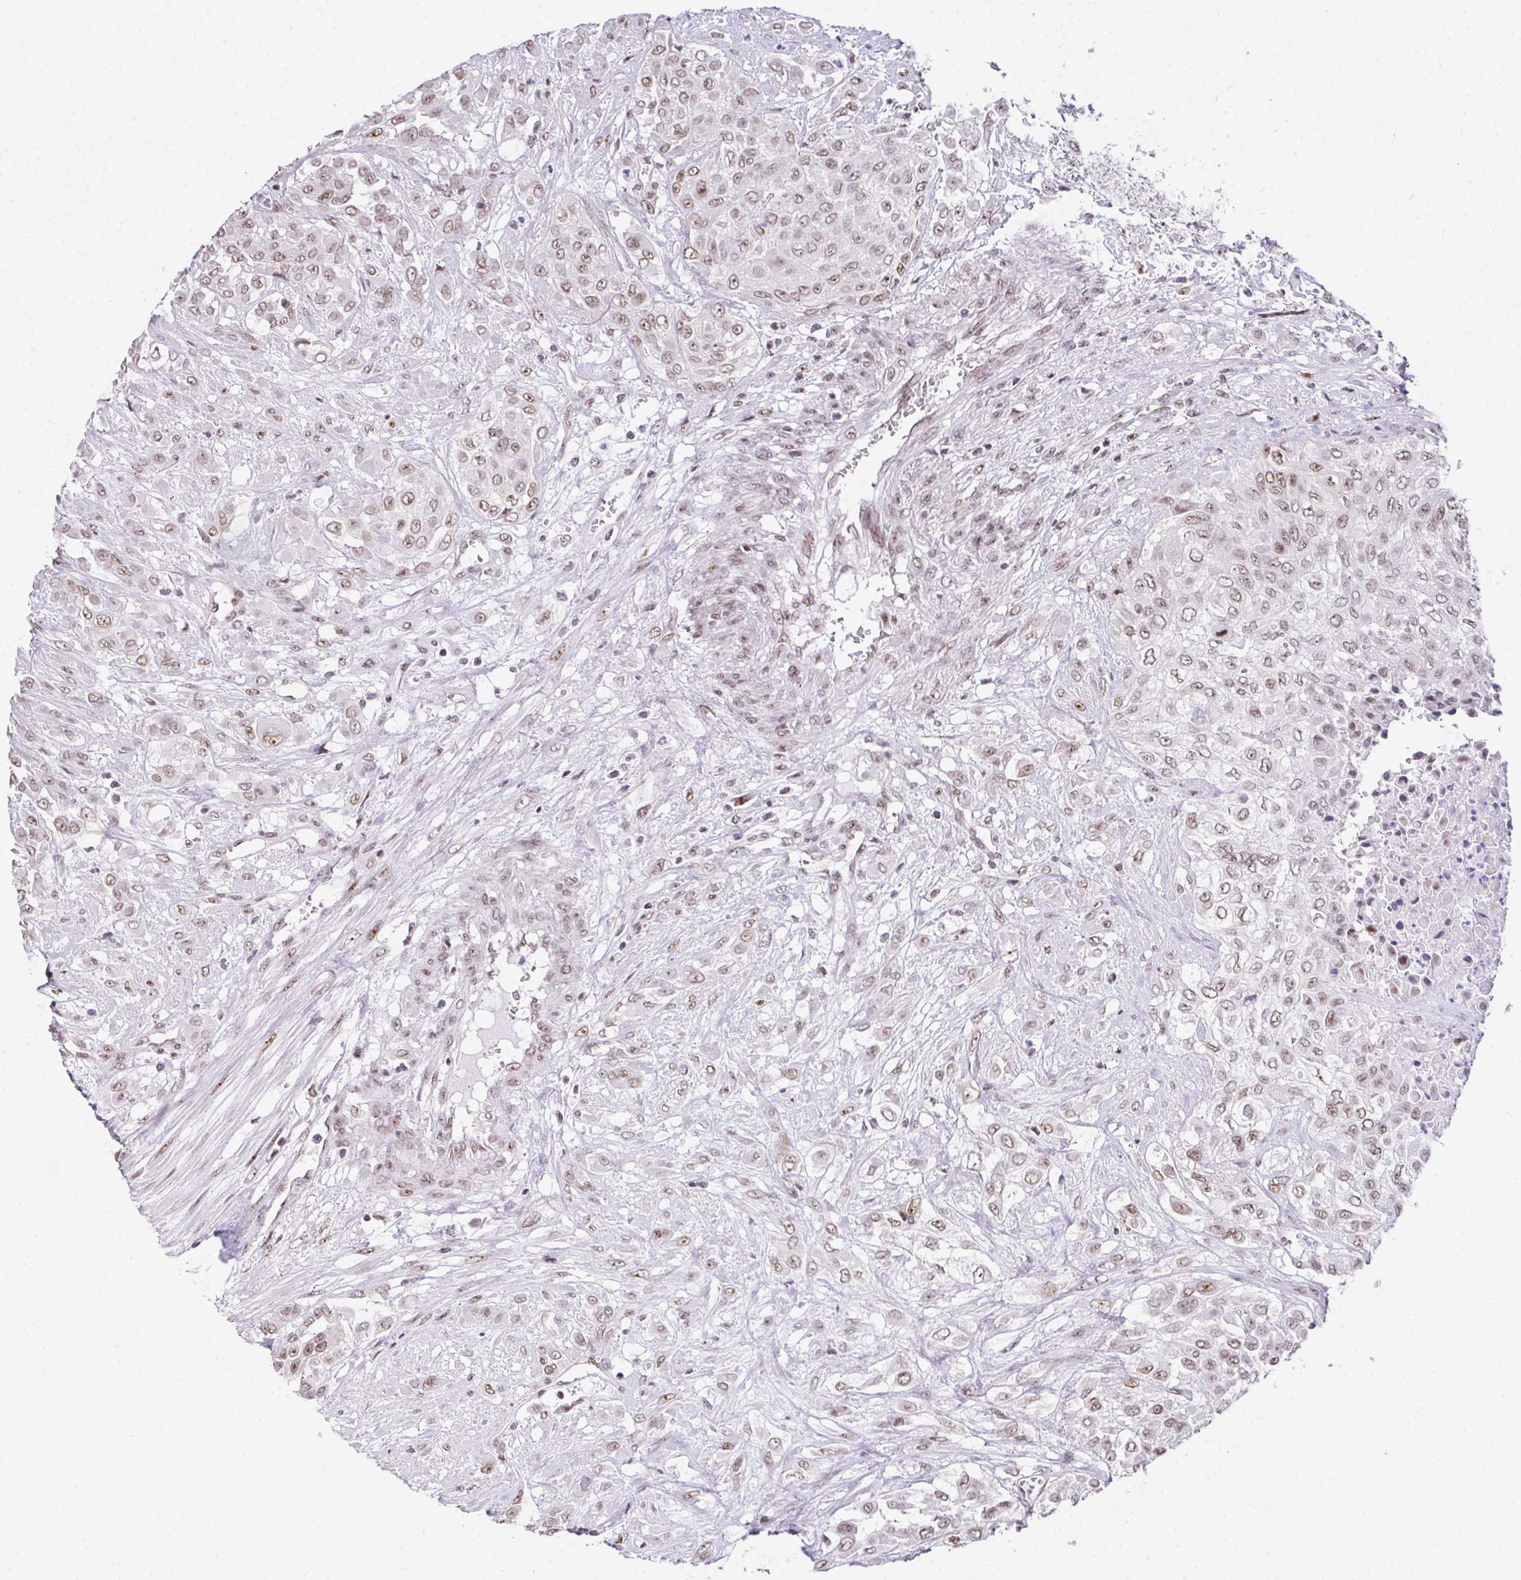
{"staining": {"intensity": "moderate", "quantity": ">75%", "location": "nuclear"}, "tissue": "urothelial cancer", "cell_type": "Tumor cells", "image_type": "cancer", "snomed": [{"axis": "morphology", "description": "Urothelial carcinoma, High grade"}, {"axis": "topography", "description": "Urinary bladder"}], "caption": "This histopathology image exhibits urothelial carcinoma (high-grade) stained with IHC to label a protein in brown. The nuclear of tumor cells show moderate positivity for the protein. Nuclei are counter-stained blue.", "gene": "ZNF800", "patient": {"sex": "male", "age": 57}}